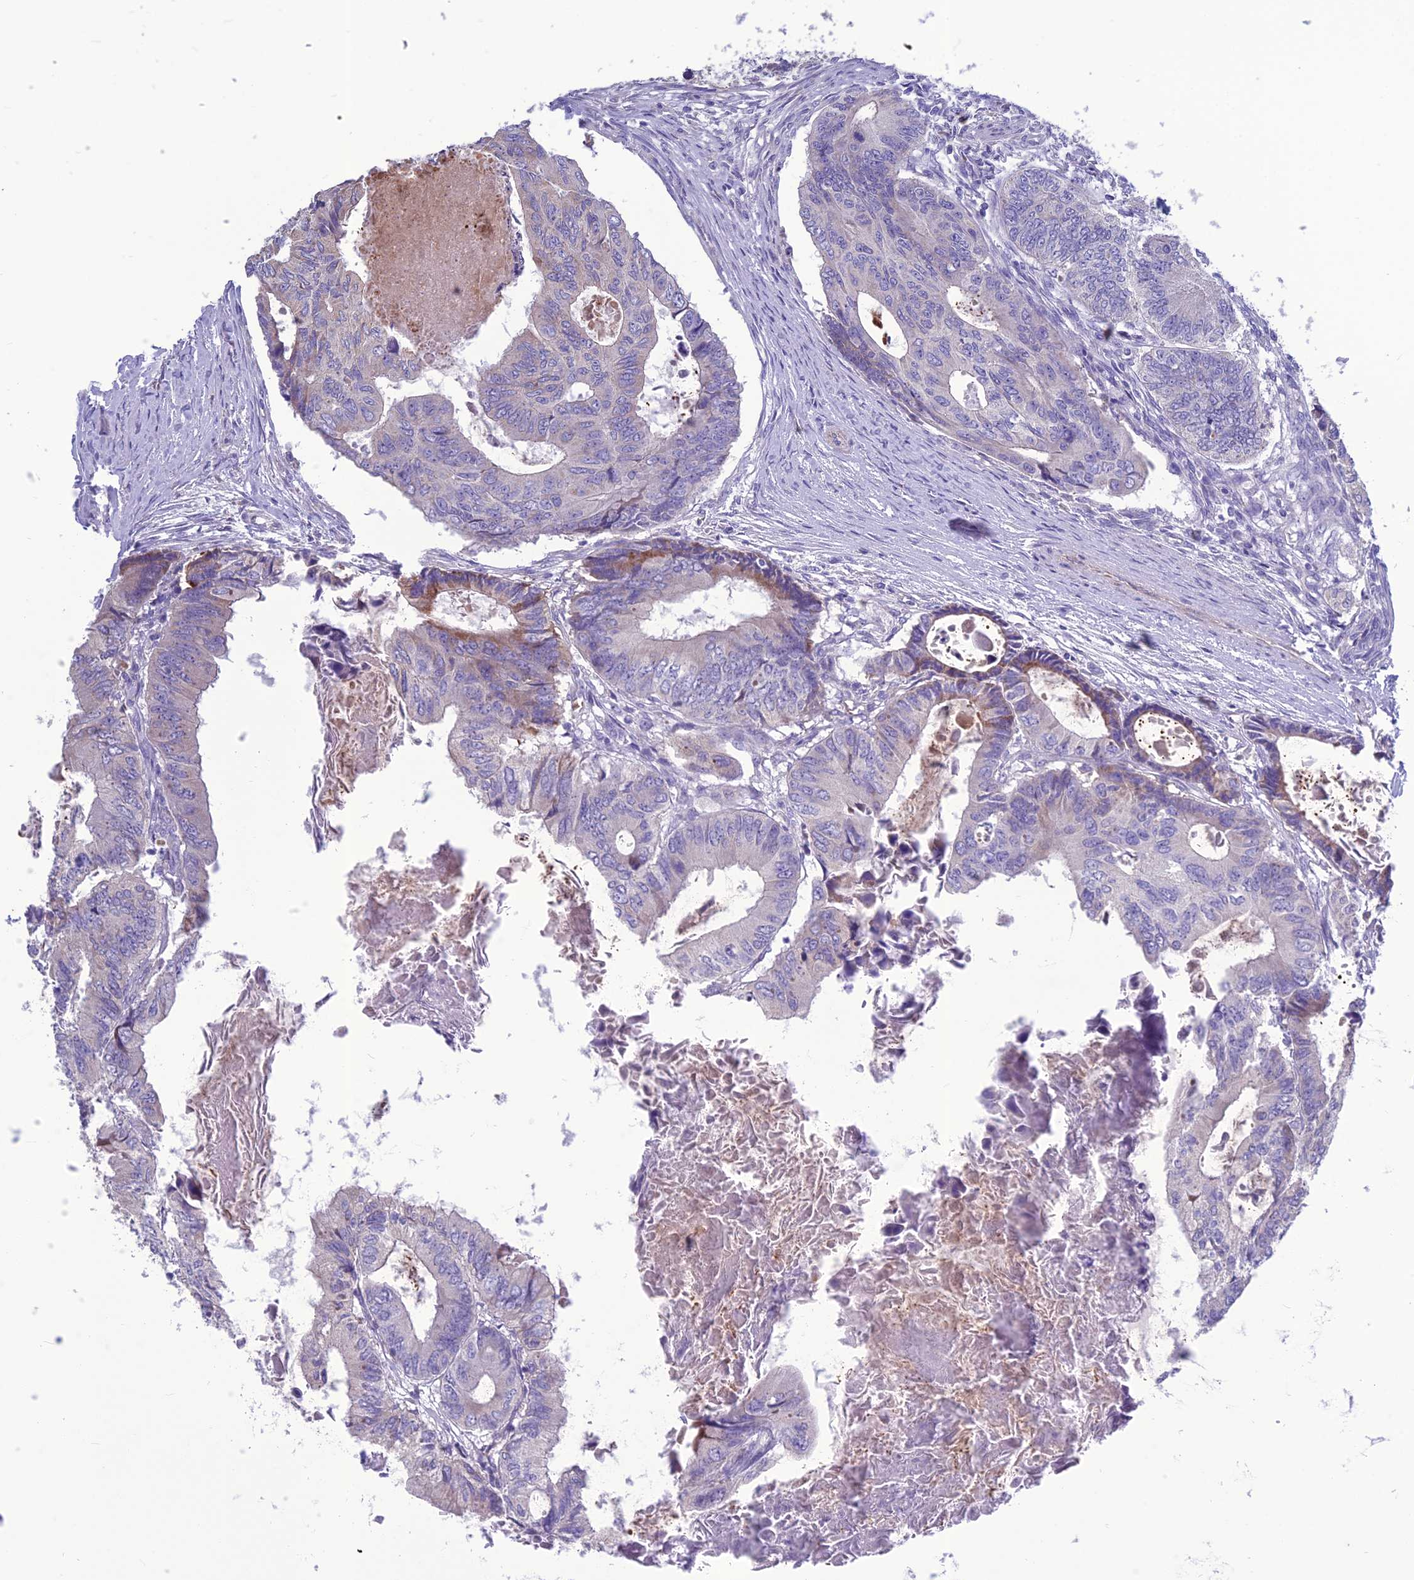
{"staining": {"intensity": "moderate", "quantity": "<25%", "location": "cytoplasmic/membranous"}, "tissue": "colorectal cancer", "cell_type": "Tumor cells", "image_type": "cancer", "snomed": [{"axis": "morphology", "description": "Adenocarcinoma, NOS"}, {"axis": "topography", "description": "Colon"}], "caption": "Moderate cytoplasmic/membranous positivity for a protein is appreciated in about <25% of tumor cells of colorectal adenocarcinoma using immunohistochemistry.", "gene": "BHMT2", "patient": {"sex": "male", "age": 85}}